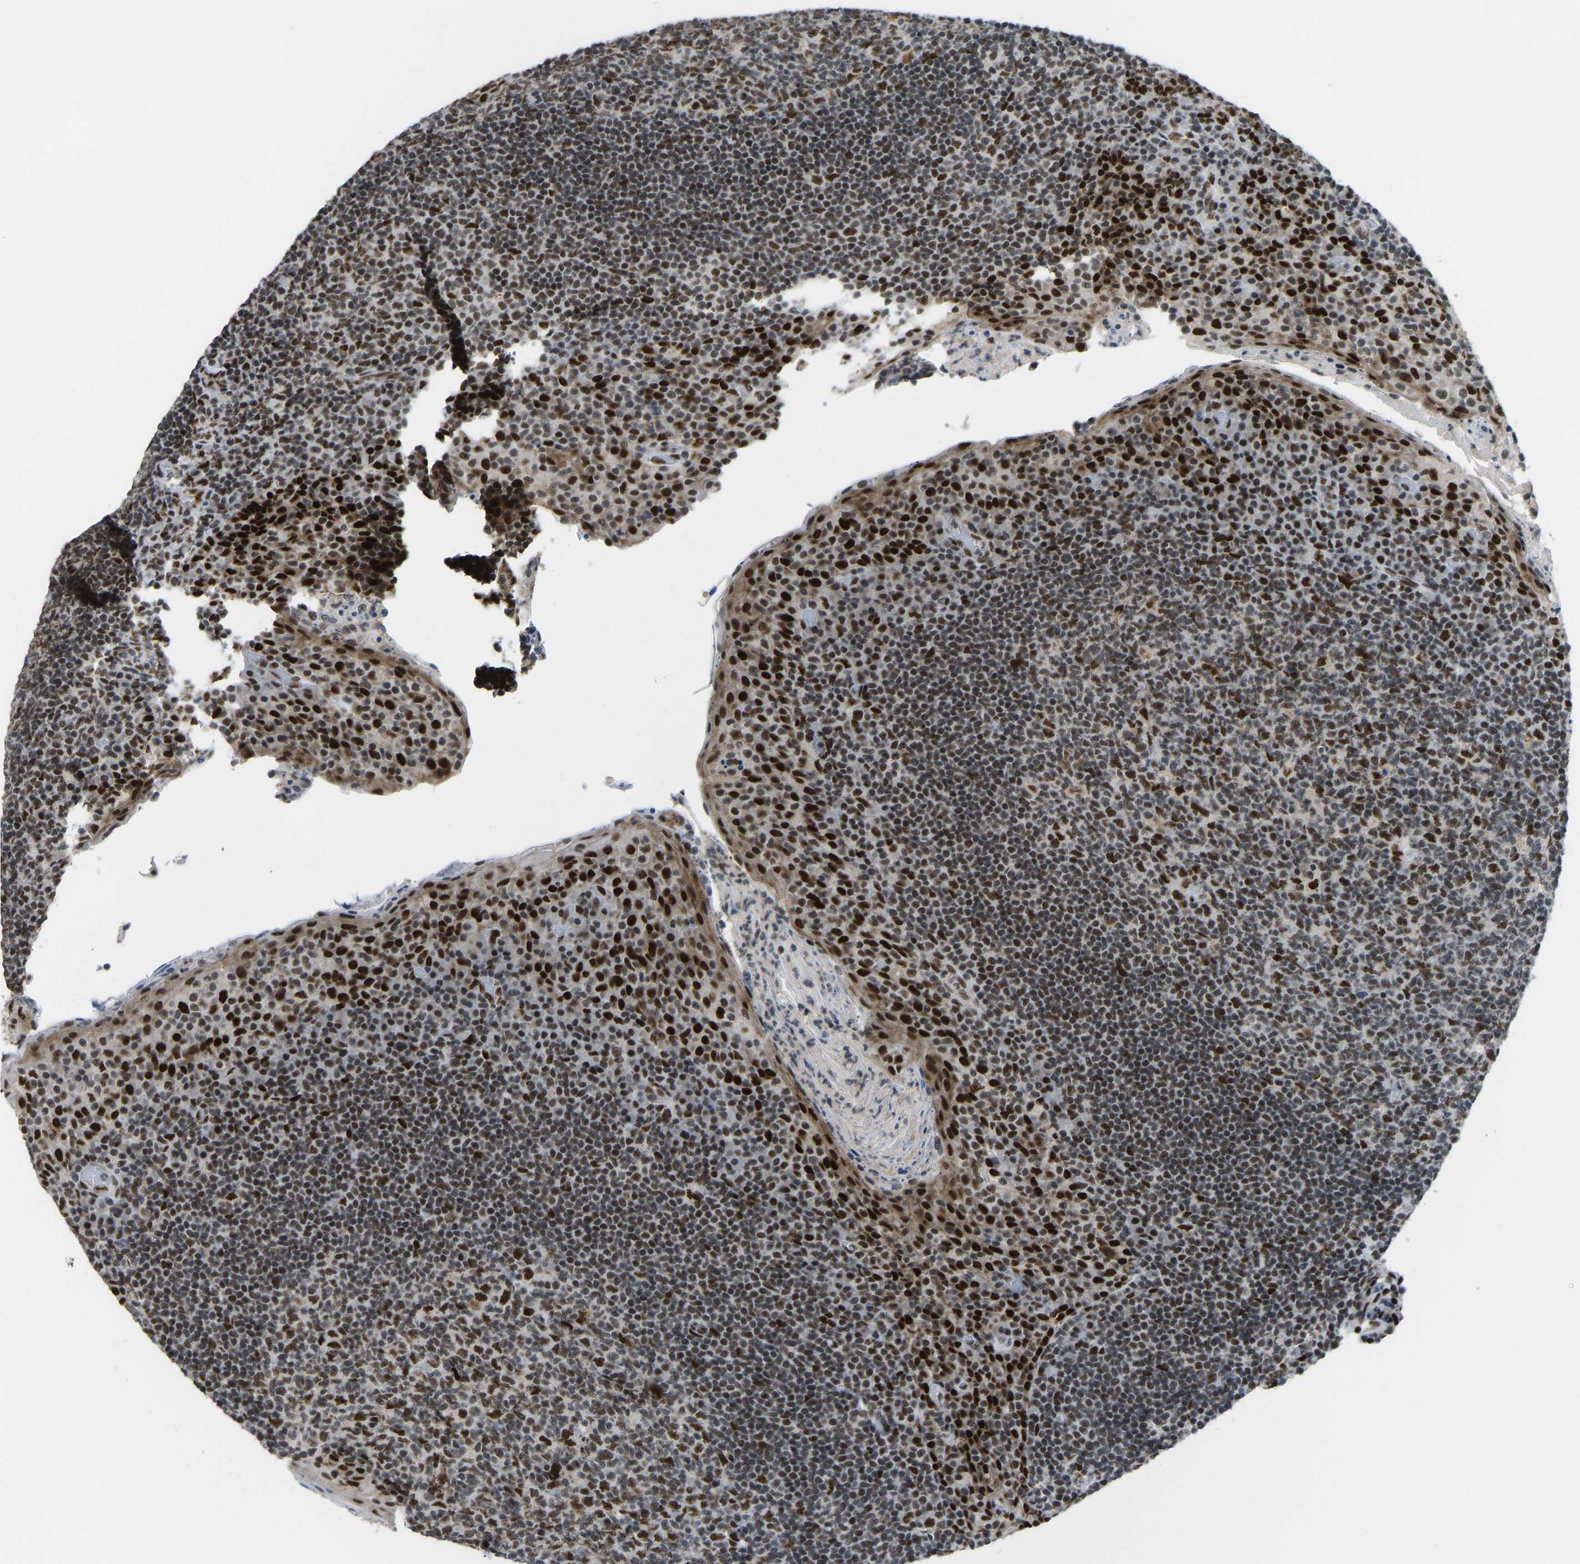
{"staining": {"intensity": "strong", "quantity": ">75%", "location": "nuclear"}, "tissue": "tonsil", "cell_type": "Germinal center cells", "image_type": "normal", "snomed": [{"axis": "morphology", "description": "Normal tissue, NOS"}, {"axis": "topography", "description": "Tonsil"}], "caption": "Strong nuclear staining is appreciated in approximately >75% of germinal center cells in benign tonsil.", "gene": "FOXK1", "patient": {"sex": "male", "age": 17}}